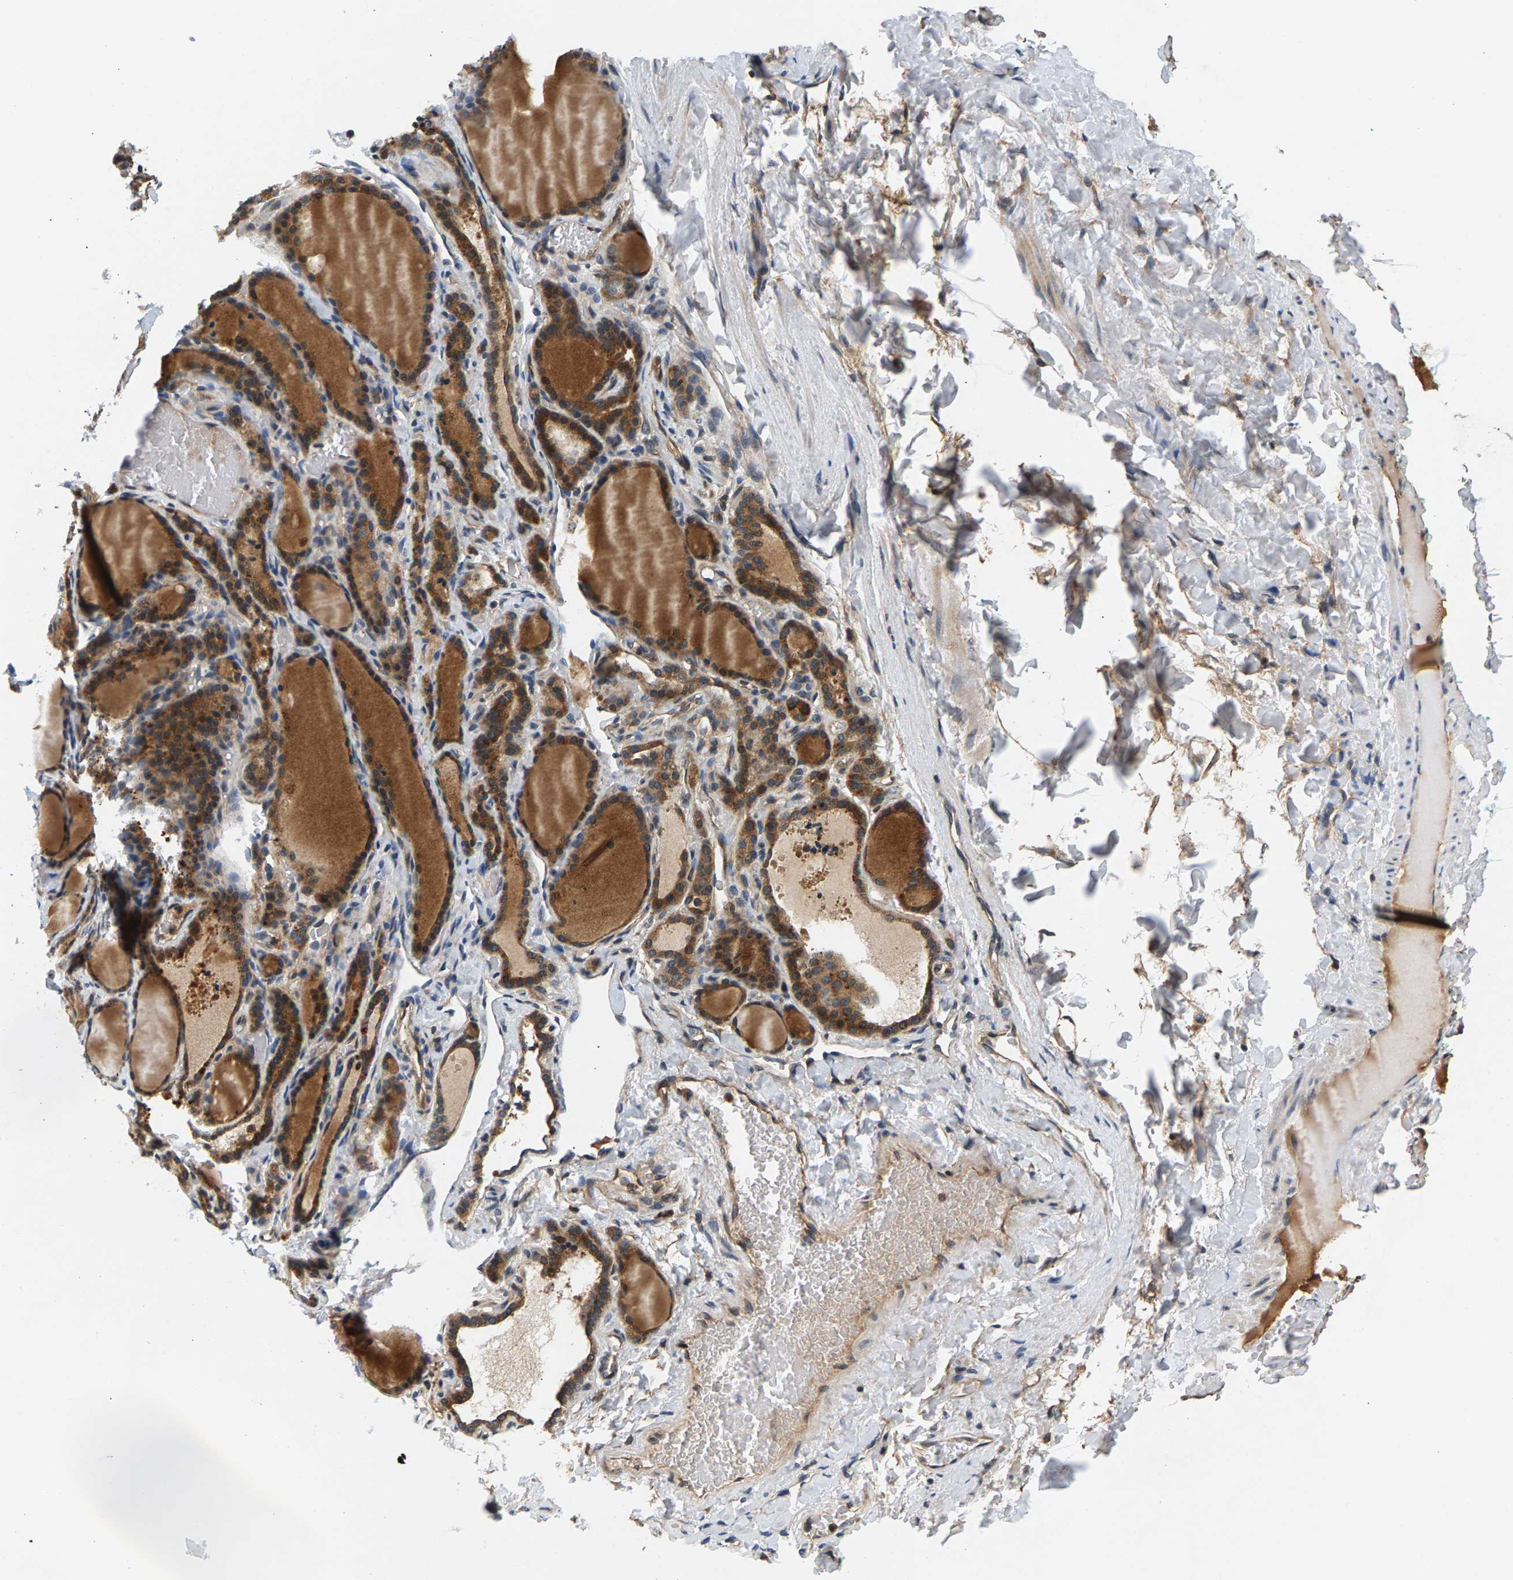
{"staining": {"intensity": "moderate", "quantity": ">75%", "location": "cytoplasmic/membranous"}, "tissue": "thyroid gland", "cell_type": "Glandular cells", "image_type": "normal", "snomed": [{"axis": "morphology", "description": "Normal tissue, NOS"}, {"axis": "topography", "description": "Thyroid gland"}], "caption": "This image displays IHC staining of unremarkable human thyroid gland, with medium moderate cytoplasmic/membranous expression in approximately >75% of glandular cells.", "gene": "FAM78A", "patient": {"sex": "female", "age": 28}}